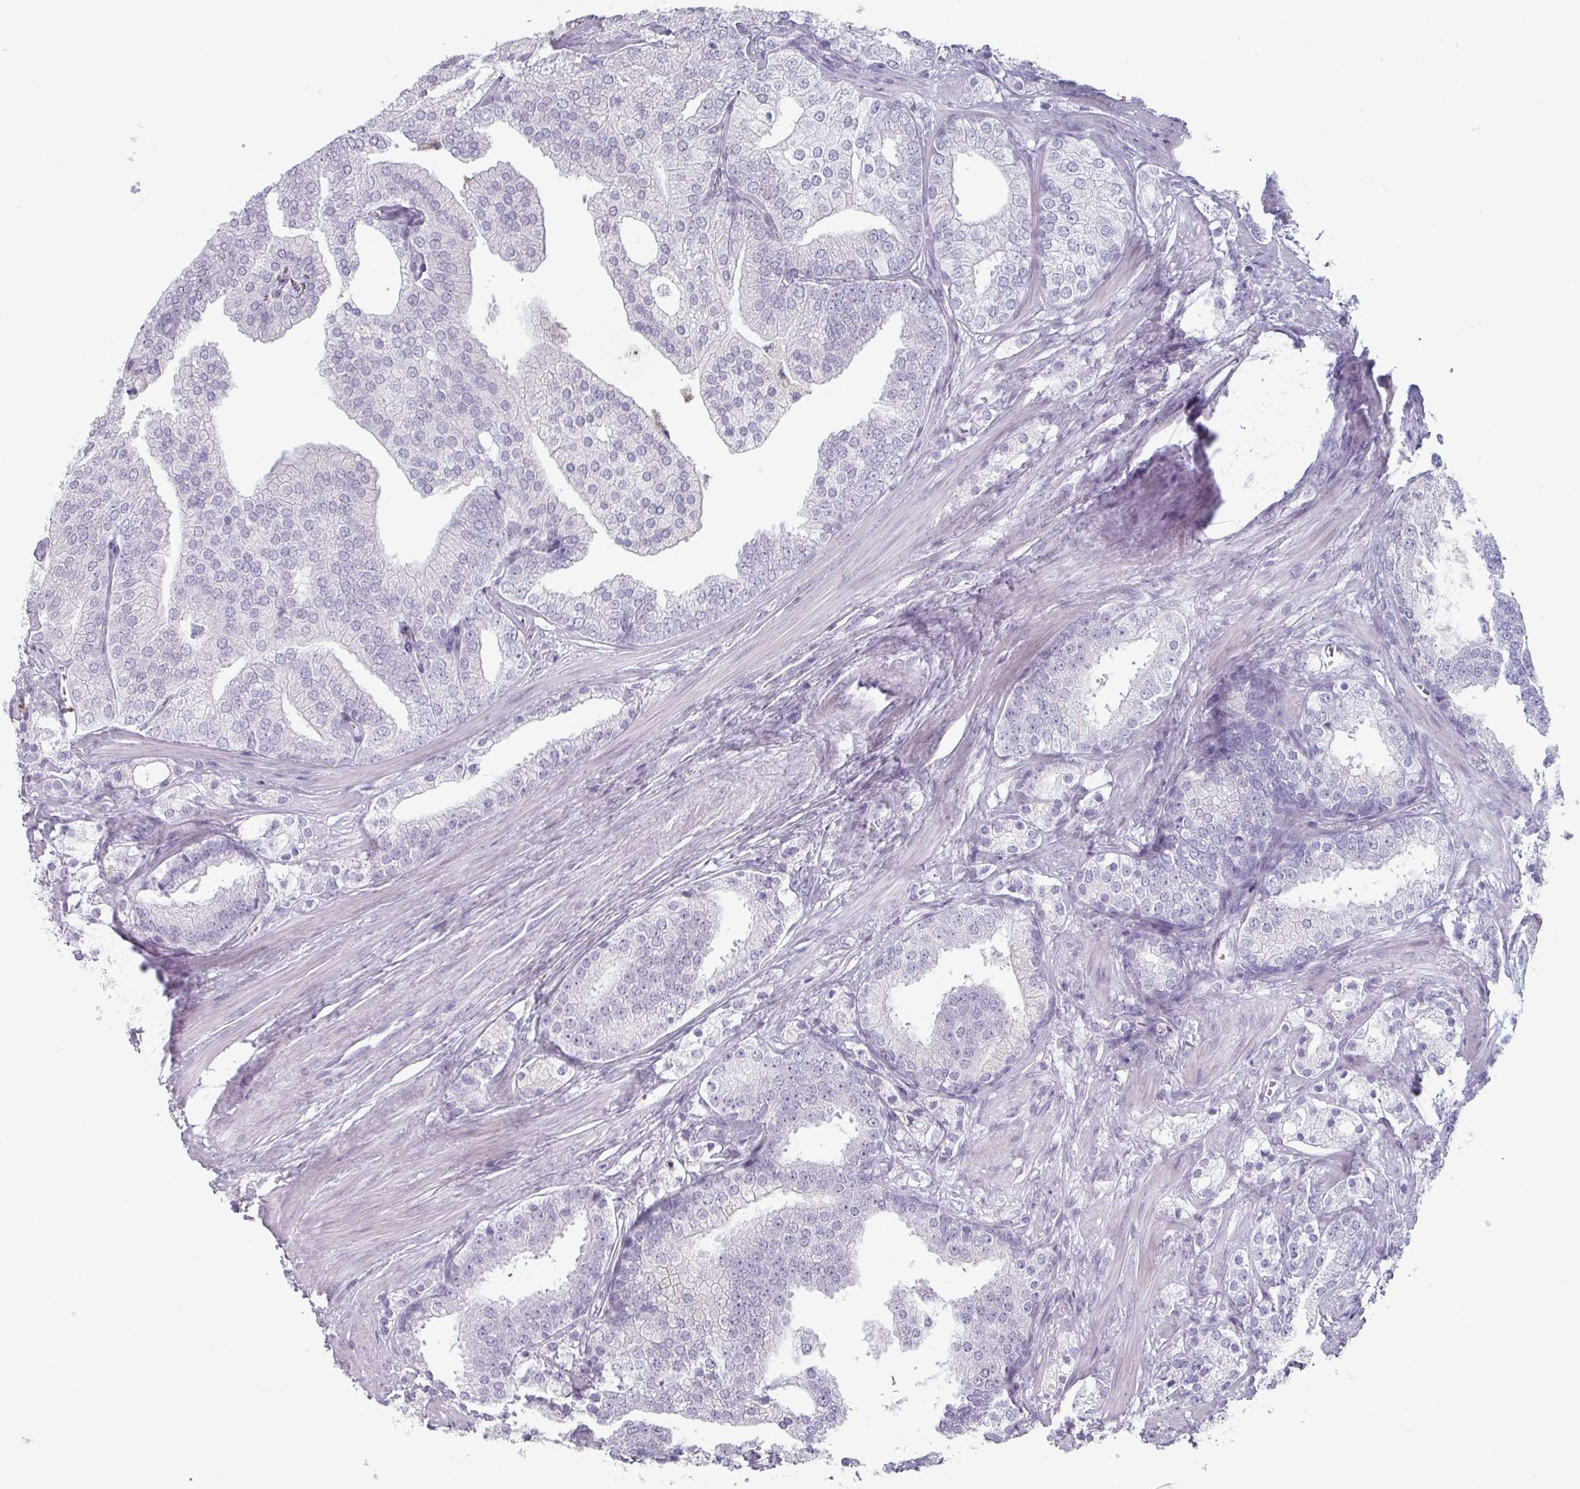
{"staining": {"intensity": "negative", "quantity": "none", "location": "none"}, "tissue": "prostate cancer", "cell_type": "Tumor cells", "image_type": "cancer", "snomed": [{"axis": "morphology", "description": "Adenocarcinoma, High grade"}, {"axis": "topography", "description": "Prostate"}], "caption": "Human adenocarcinoma (high-grade) (prostate) stained for a protein using immunohistochemistry (IHC) demonstrates no expression in tumor cells.", "gene": "SLC35G2", "patient": {"sex": "male", "age": 50}}